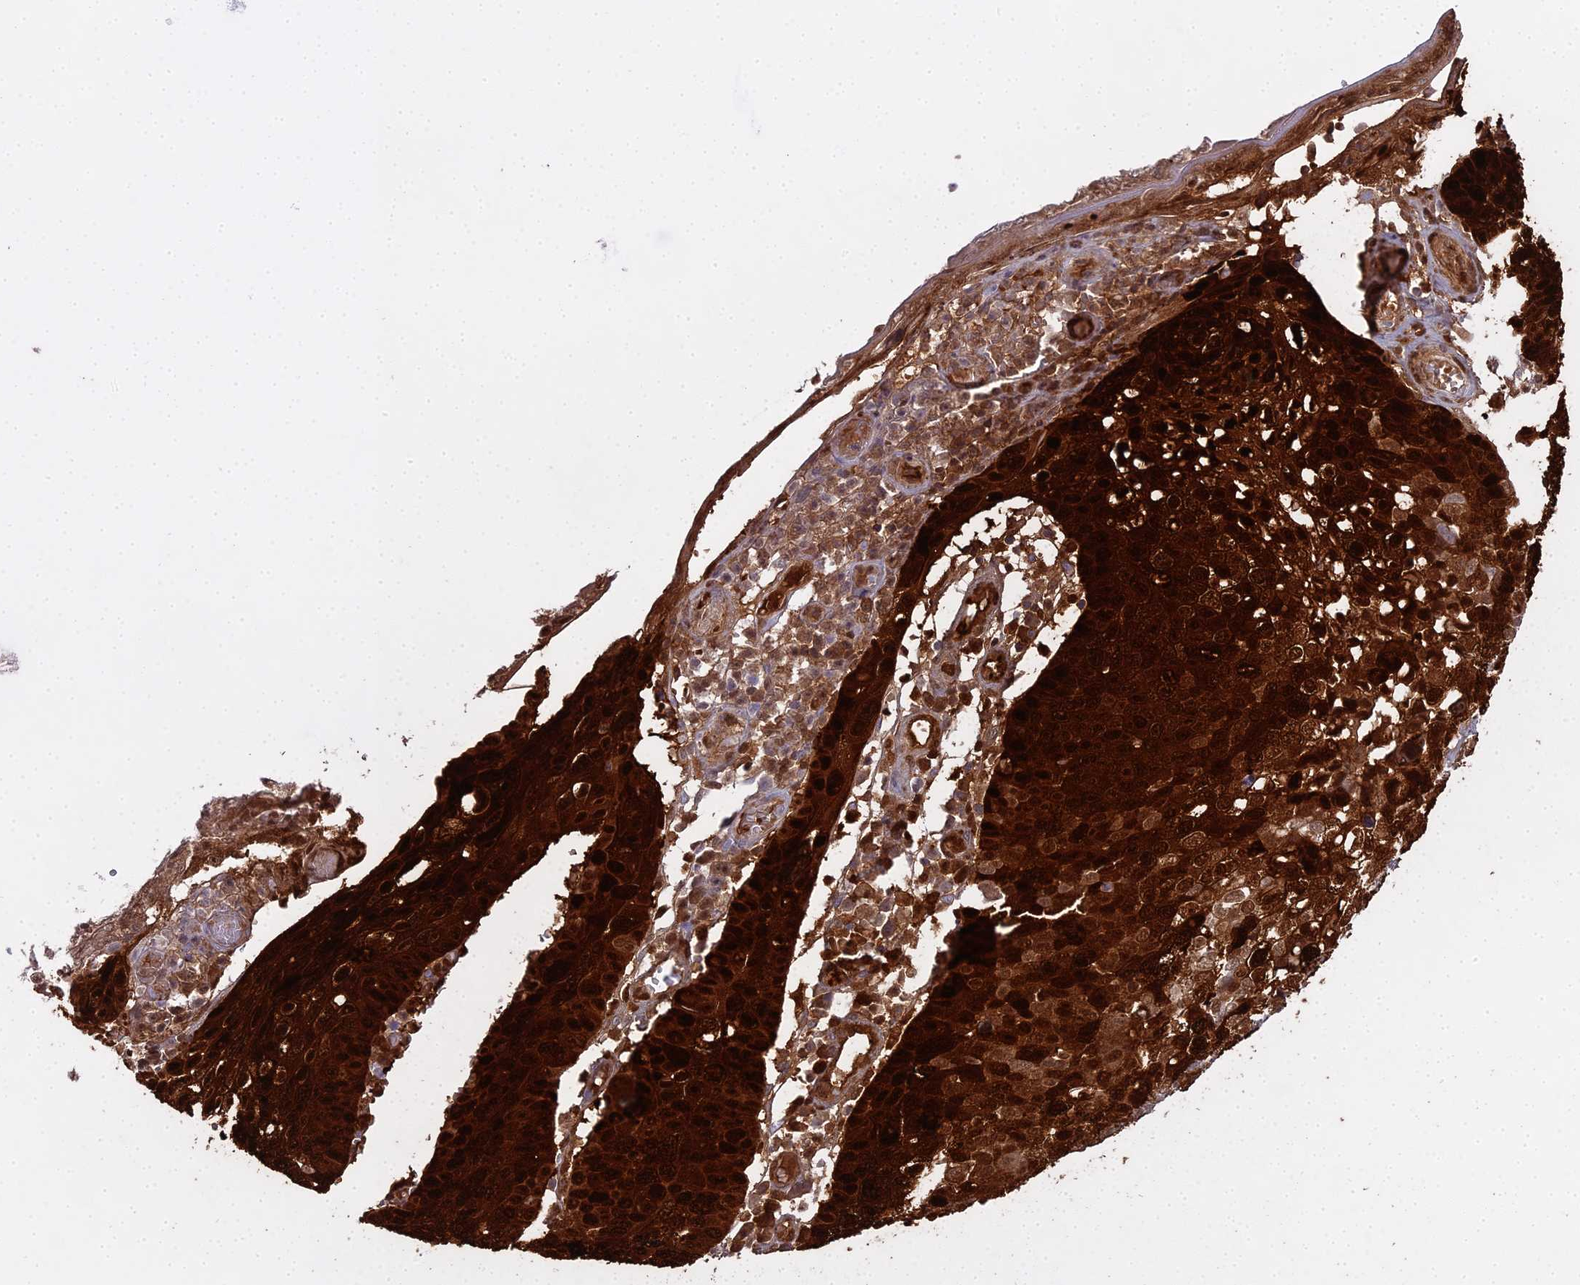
{"staining": {"intensity": "strong", "quantity": ">75%", "location": "cytoplasmic/membranous,nuclear"}, "tissue": "skin cancer", "cell_type": "Tumor cells", "image_type": "cancer", "snomed": [{"axis": "morphology", "description": "Squamous cell carcinoma, NOS"}, {"axis": "topography", "description": "Skin"}], "caption": "Immunohistochemistry of human skin cancer demonstrates high levels of strong cytoplasmic/membranous and nuclear positivity in about >75% of tumor cells.", "gene": "S100A7", "patient": {"sex": "male", "age": 71}}